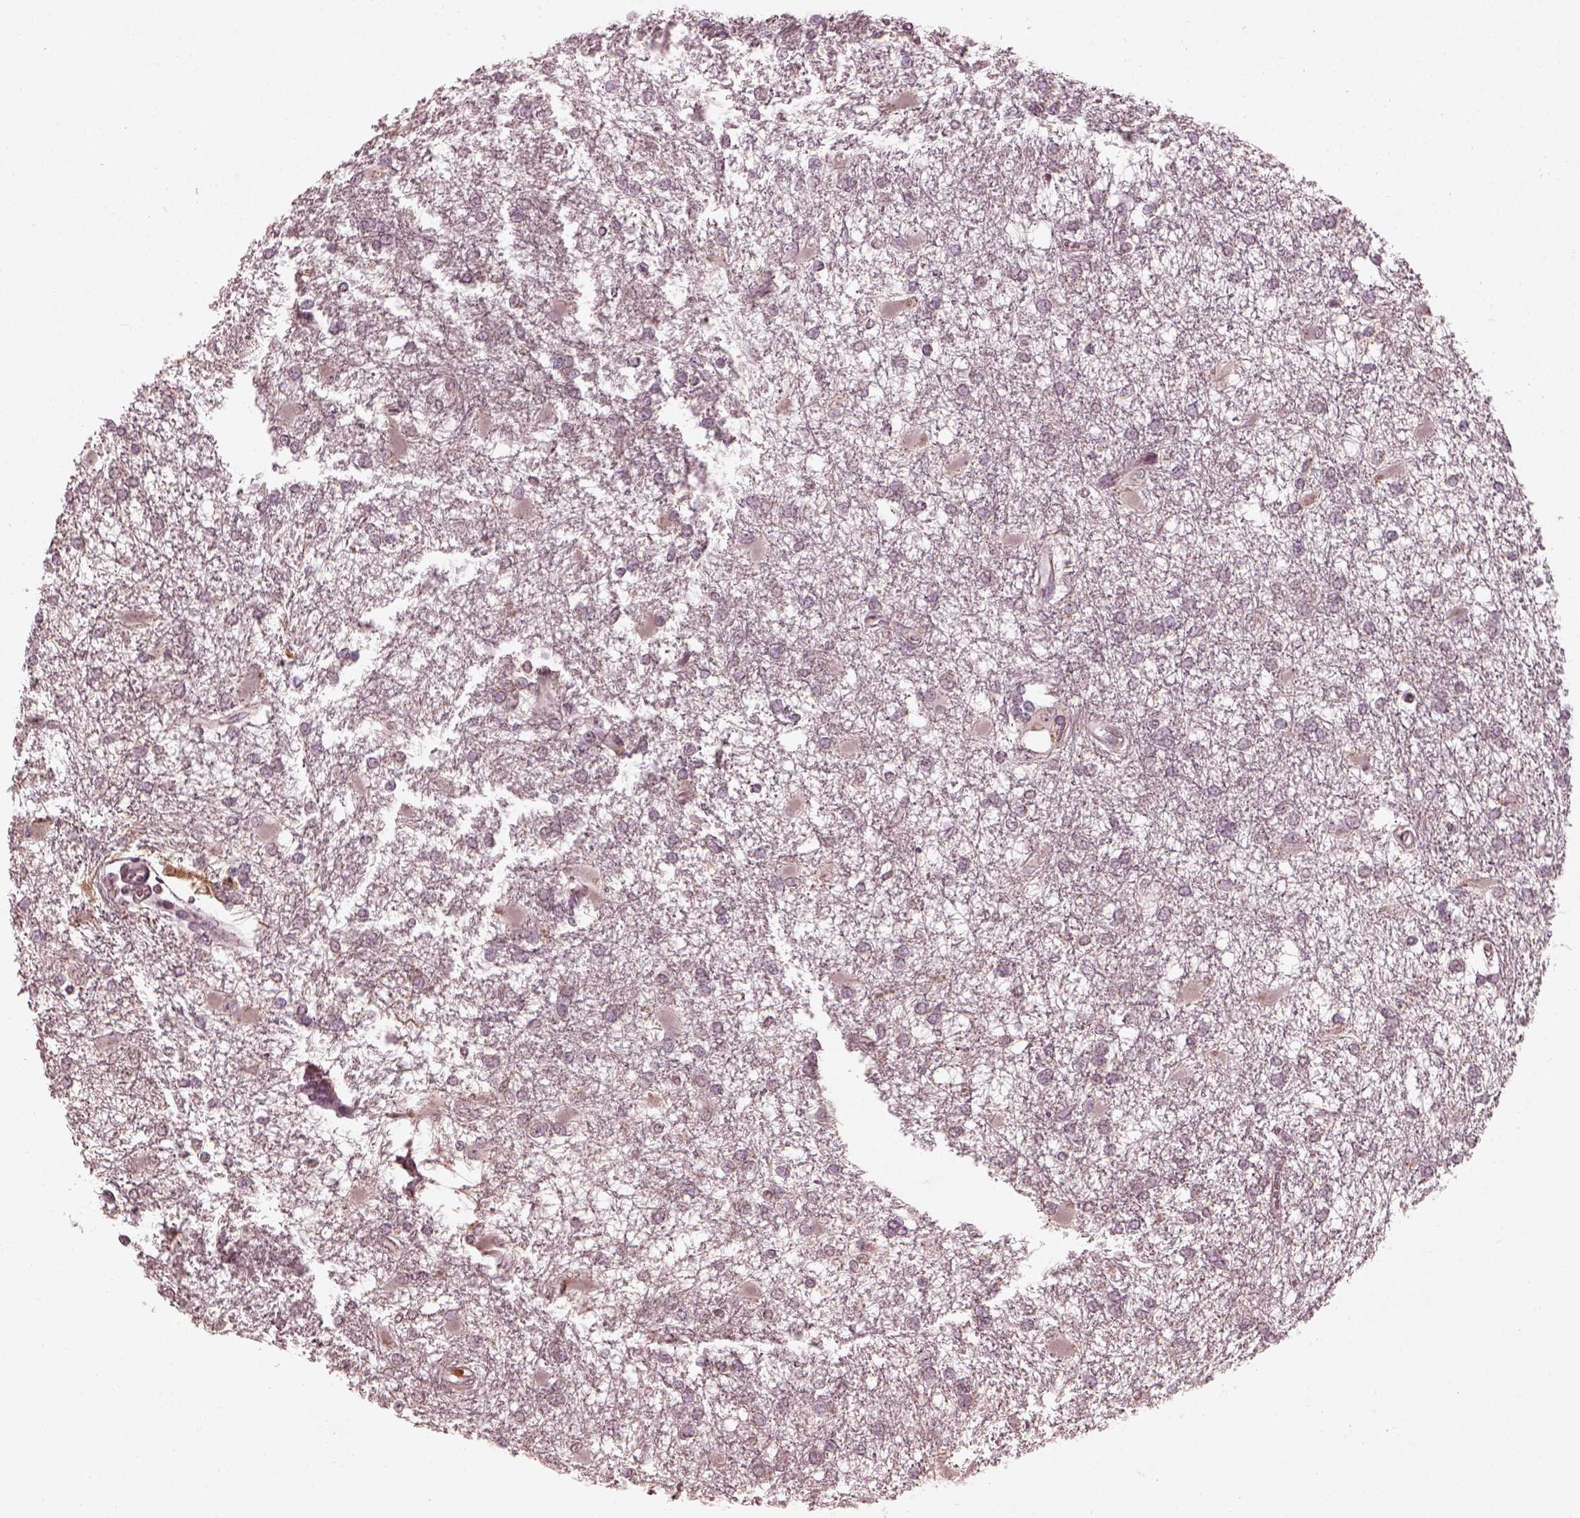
{"staining": {"intensity": "negative", "quantity": "none", "location": "none"}, "tissue": "glioma", "cell_type": "Tumor cells", "image_type": "cancer", "snomed": [{"axis": "morphology", "description": "Glioma, malignant, High grade"}, {"axis": "topography", "description": "Cerebral cortex"}], "caption": "This histopathology image is of high-grade glioma (malignant) stained with immunohistochemistry to label a protein in brown with the nuclei are counter-stained blue. There is no staining in tumor cells.", "gene": "CALR3", "patient": {"sex": "male", "age": 79}}